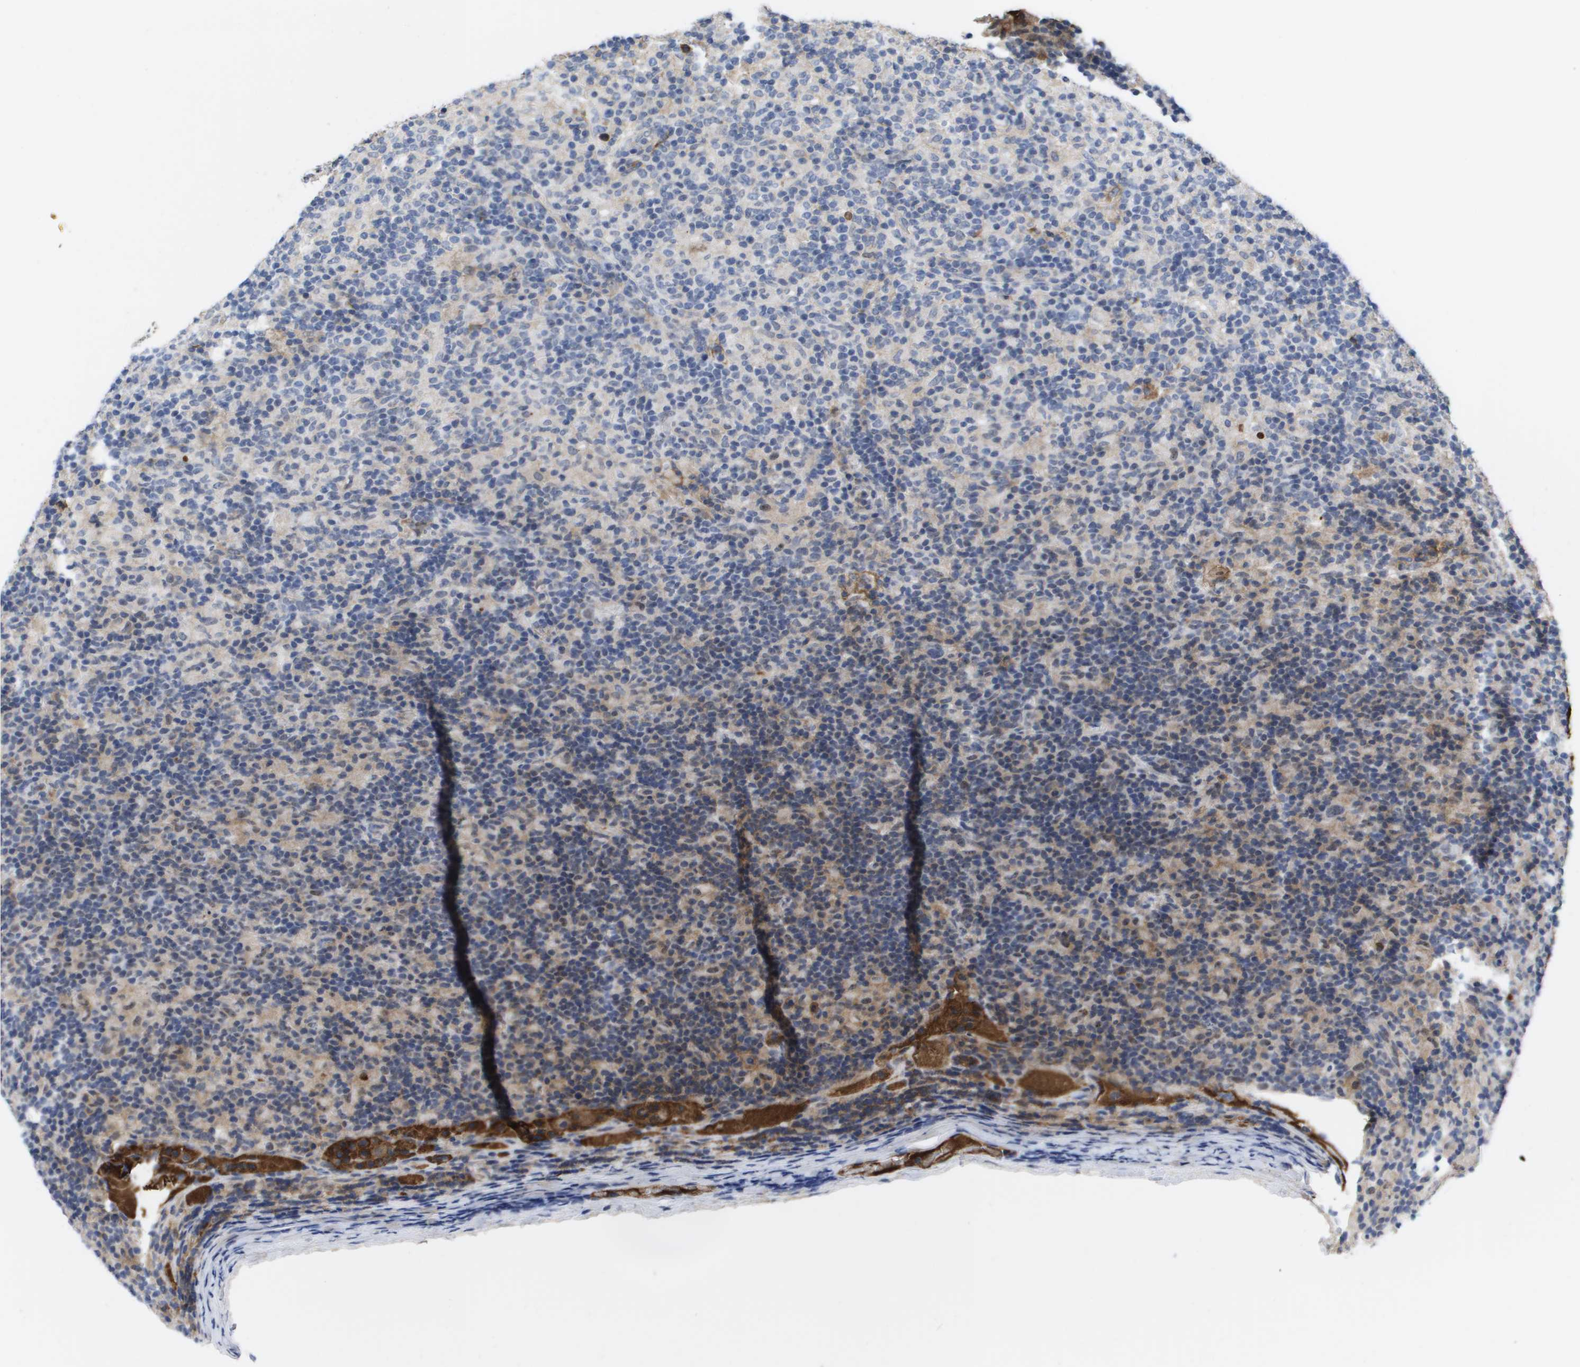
{"staining": {"intensity": "weak", "quantity": "25%-75%", "location": "cytoplasmic/membranous"}, "tissue": "lymphoma", "cell_type": "Tumor cells", "image_type": "cancer", "snomed": [{"axis": "morphology", "description": "Hodgkin's disease, NOS"}, {"axis": "topography", "description": "Lymph node"}], "caption": "Hodgkin's disease was stained to show a protein in brown. There is low levels of weak cytoplasmic/membranous expression in about 25%-75% of tumor cells.", "gene": "SERPINC1", "patient": {"sex": "male", "age": 70}}